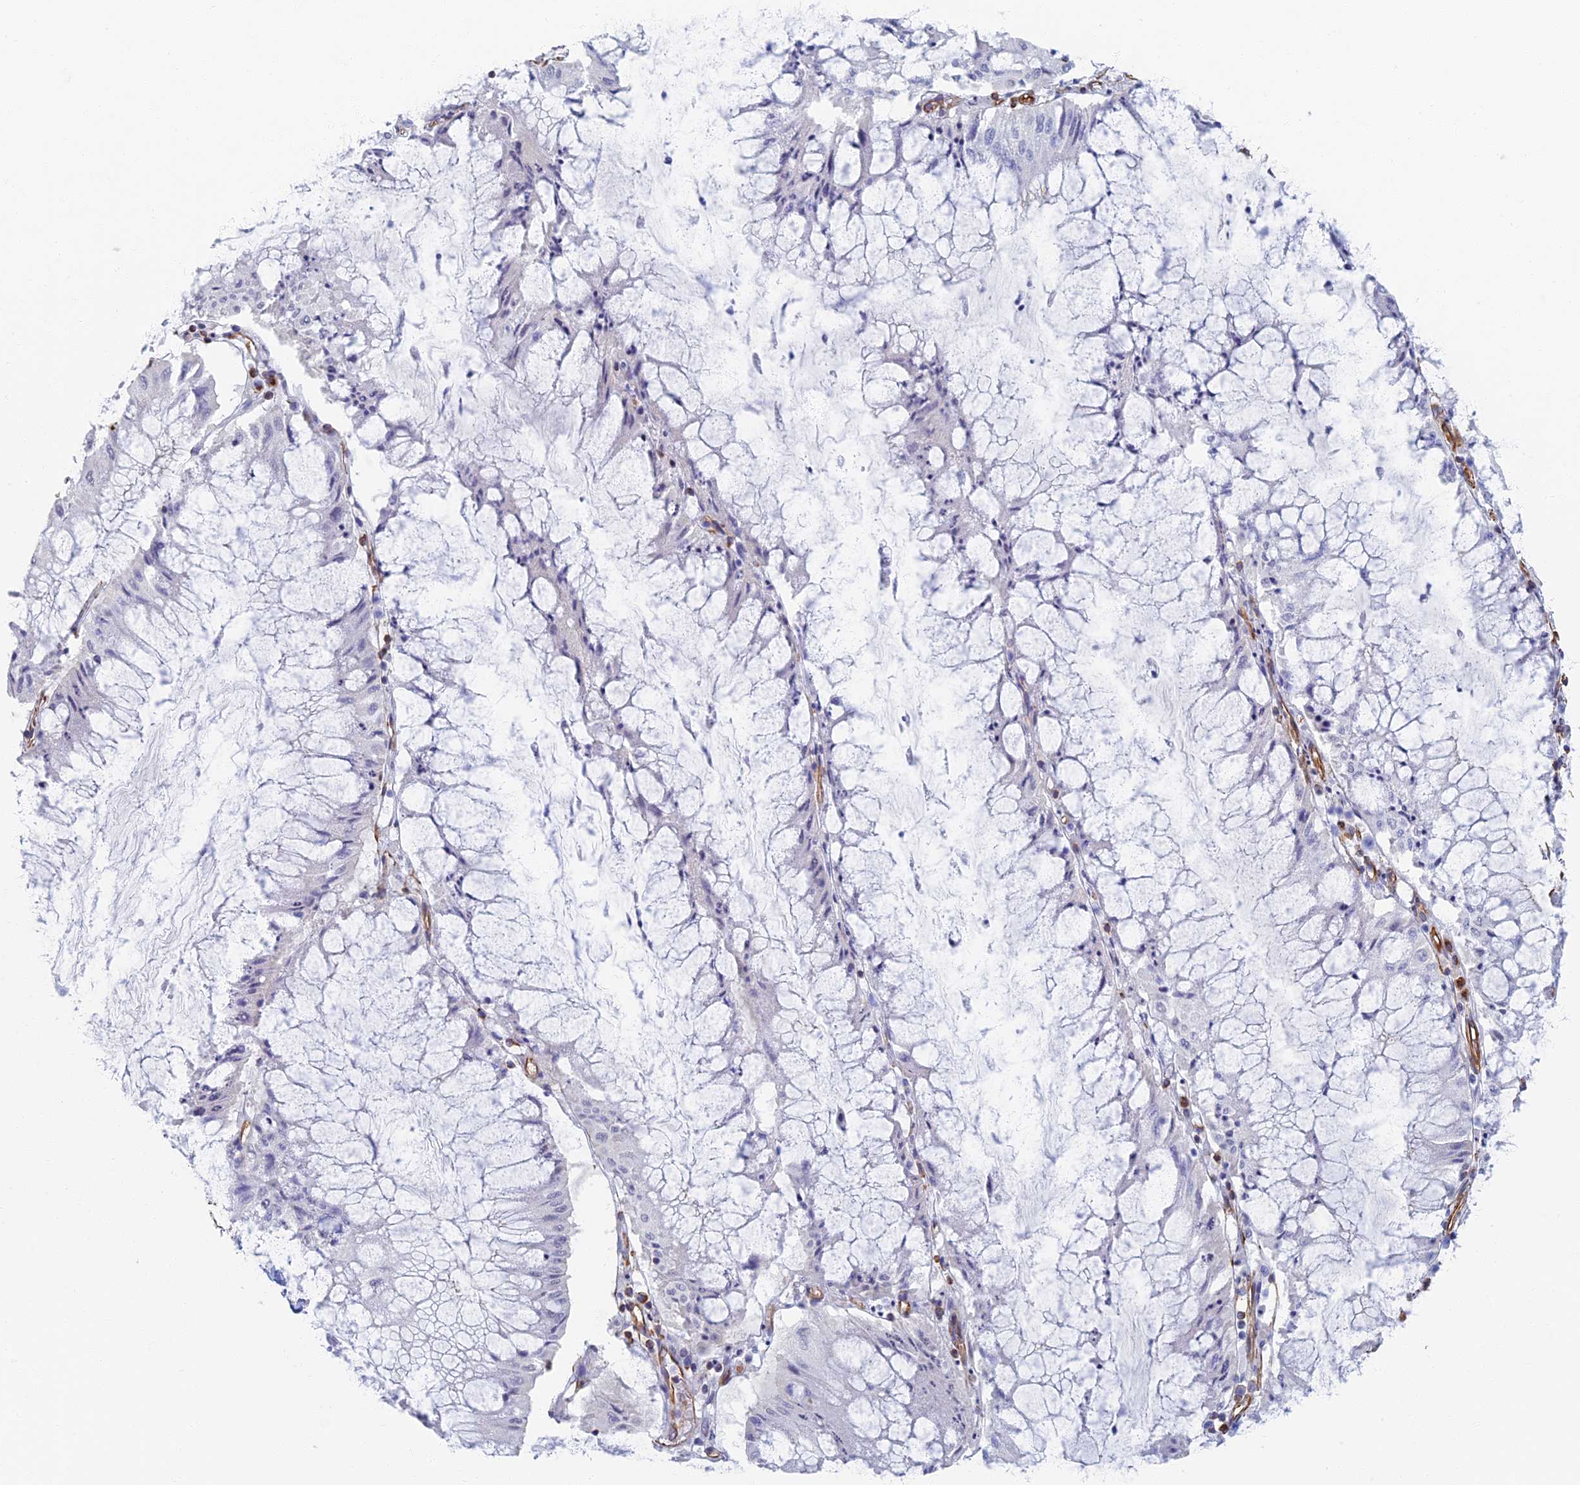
{"staining": {"intensity": "negative", "quantity": "none", "location": "none"}, "tissue": "pancreatic cancer", "cell_type": "Tumor cells", "image_type": "cancer", "snomed": [{"axis": "morphology", "description": "Adenocarcinoma, NOS"}, {"axis": "topography", "description": "Pancreas"}], "caption": "Micrograph shows no protein expression in tumor cells of pancreatic cancer tissue.", "gene": "RMC1", "patient": {"sex": "female", "age": 50}}